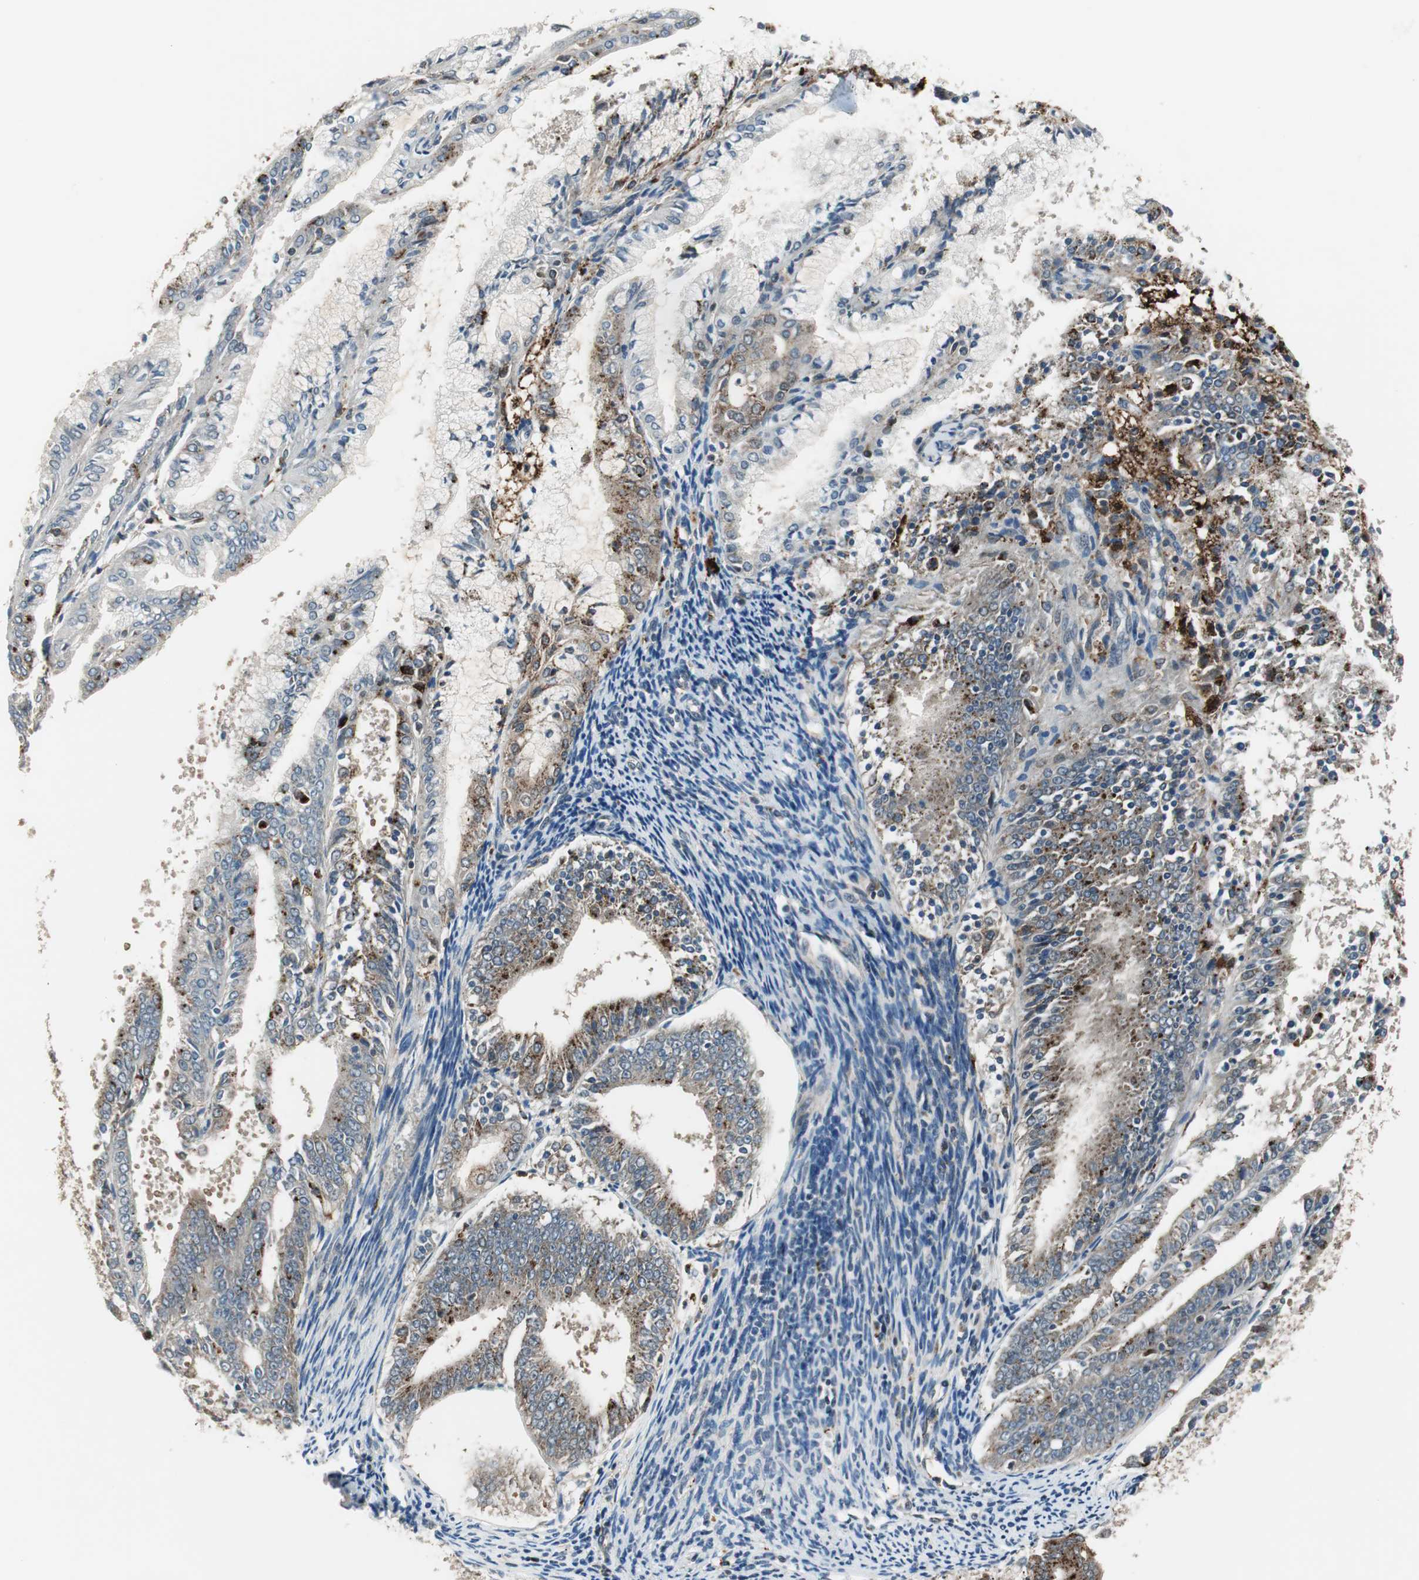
{"staining": {"intensity": "moderate", "quantity": "25%-75%", "location": "cytoplasmic/membranous"}, "tissue": "endometrial cancer", "cell_type": "Tumor cells", "image_type": "cancer", "snomed": [{"axis": "morphology", "description": "Adenocarcinoma, NOS"}, {"axis": "topography", "description": "Endometrium"}], "caption": "Brown immunohistochemical staining in endometrial cancer (adenocarcinoma) exhibits moderate cytoplasmic/membranous staining in about 25%-75% of tumor cells.", "gene": "NCK1", "patient": {"sex": "female", "age": 63}}